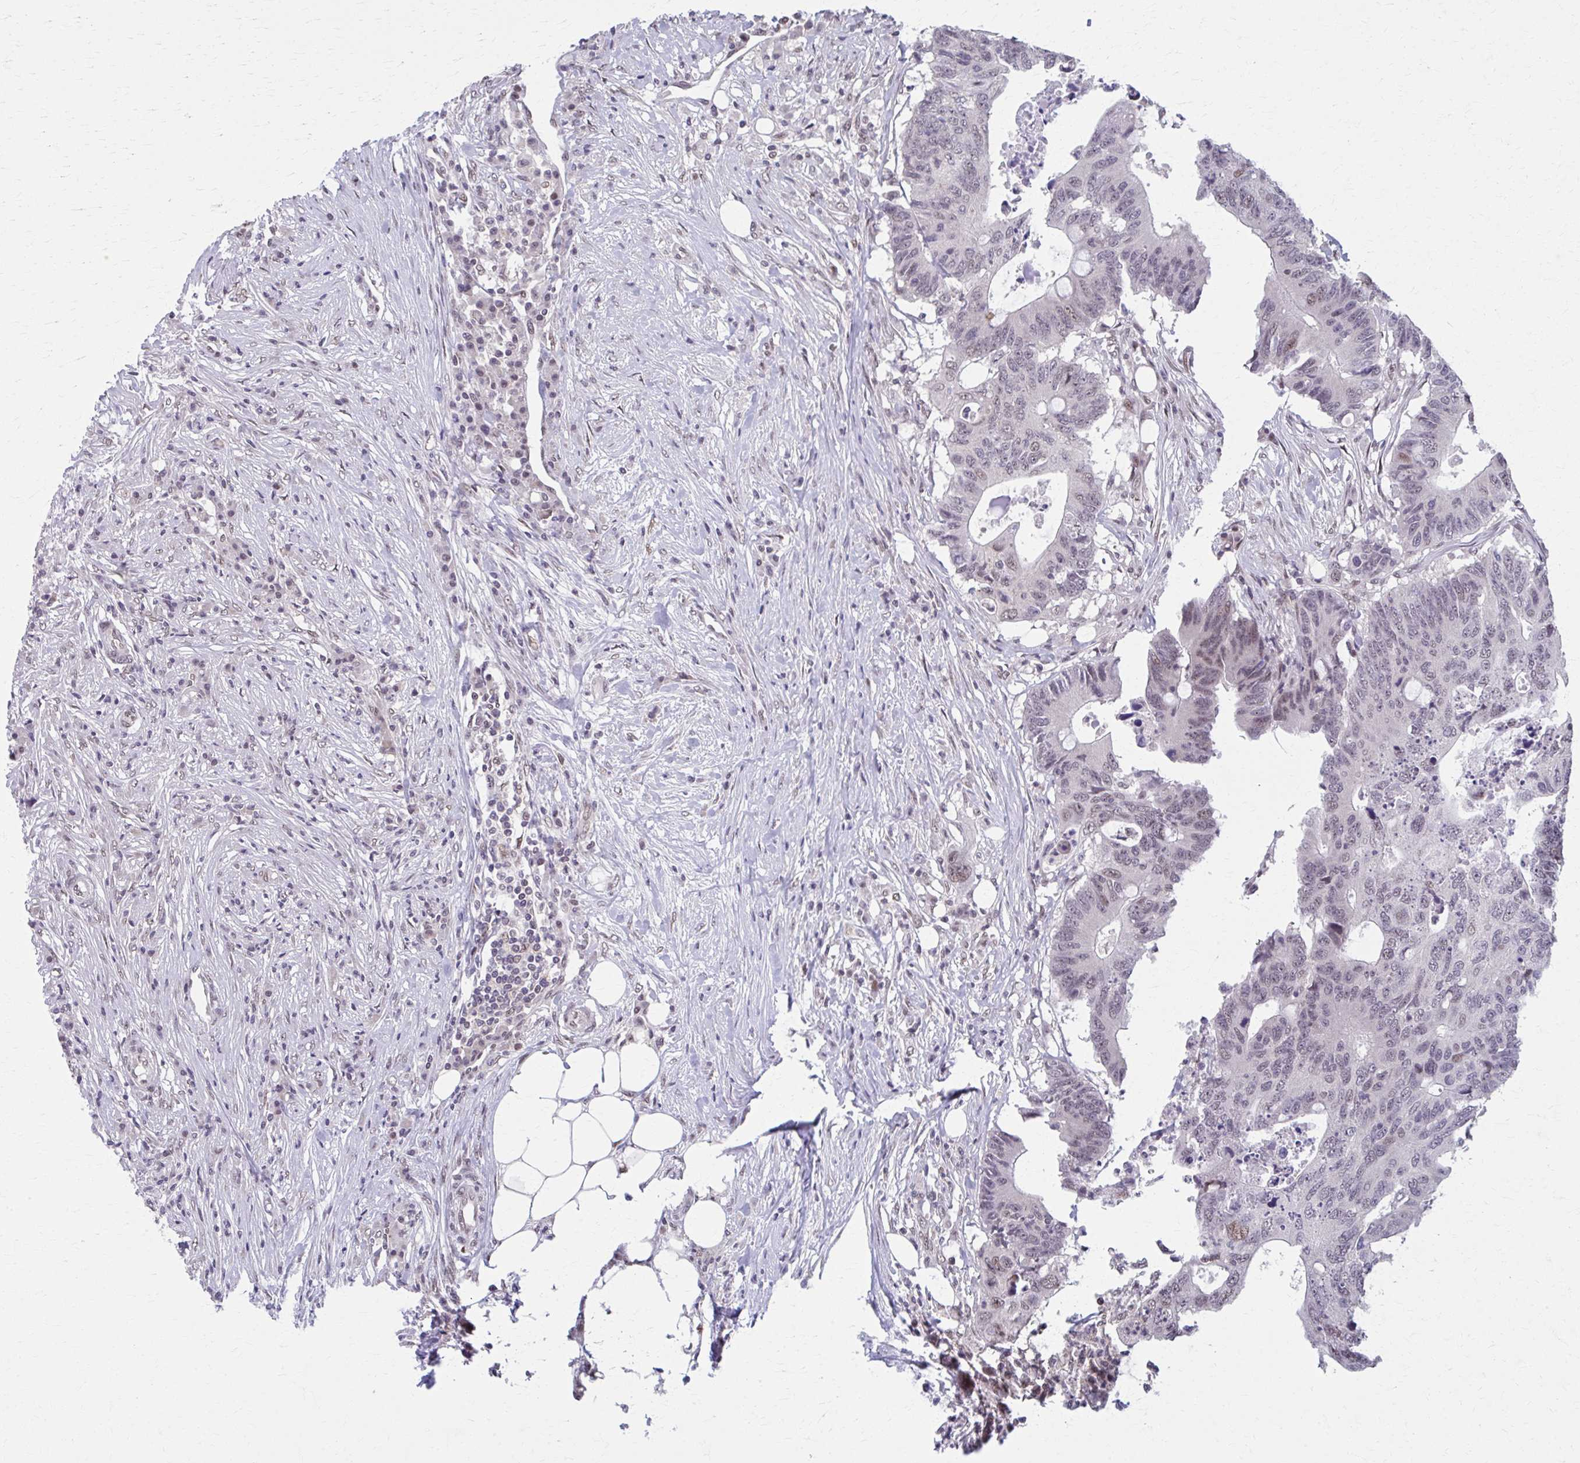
{"staining": {"intensity": "weak", "quantity": "<25%", "location": "nuclear"}, "tissue": "colorectal cancer", "cell_type": "Tumor cells", "image_type": "cancer", "snomed": [{"axis": "morphology", "description": "Adenocarcinoma, NOS"}, {"axis": "topography", "description": "Colon"}], "caption": "High magnification brightfield microscopy of colorectal cancer stained with DAB (brown) and counterstained with hematoxylin (blue): tumor cells show no significant expression. Nuclei are stained in blue.", "gene": "SETBP1", "patient": {"sex": "male", "age": 71}}